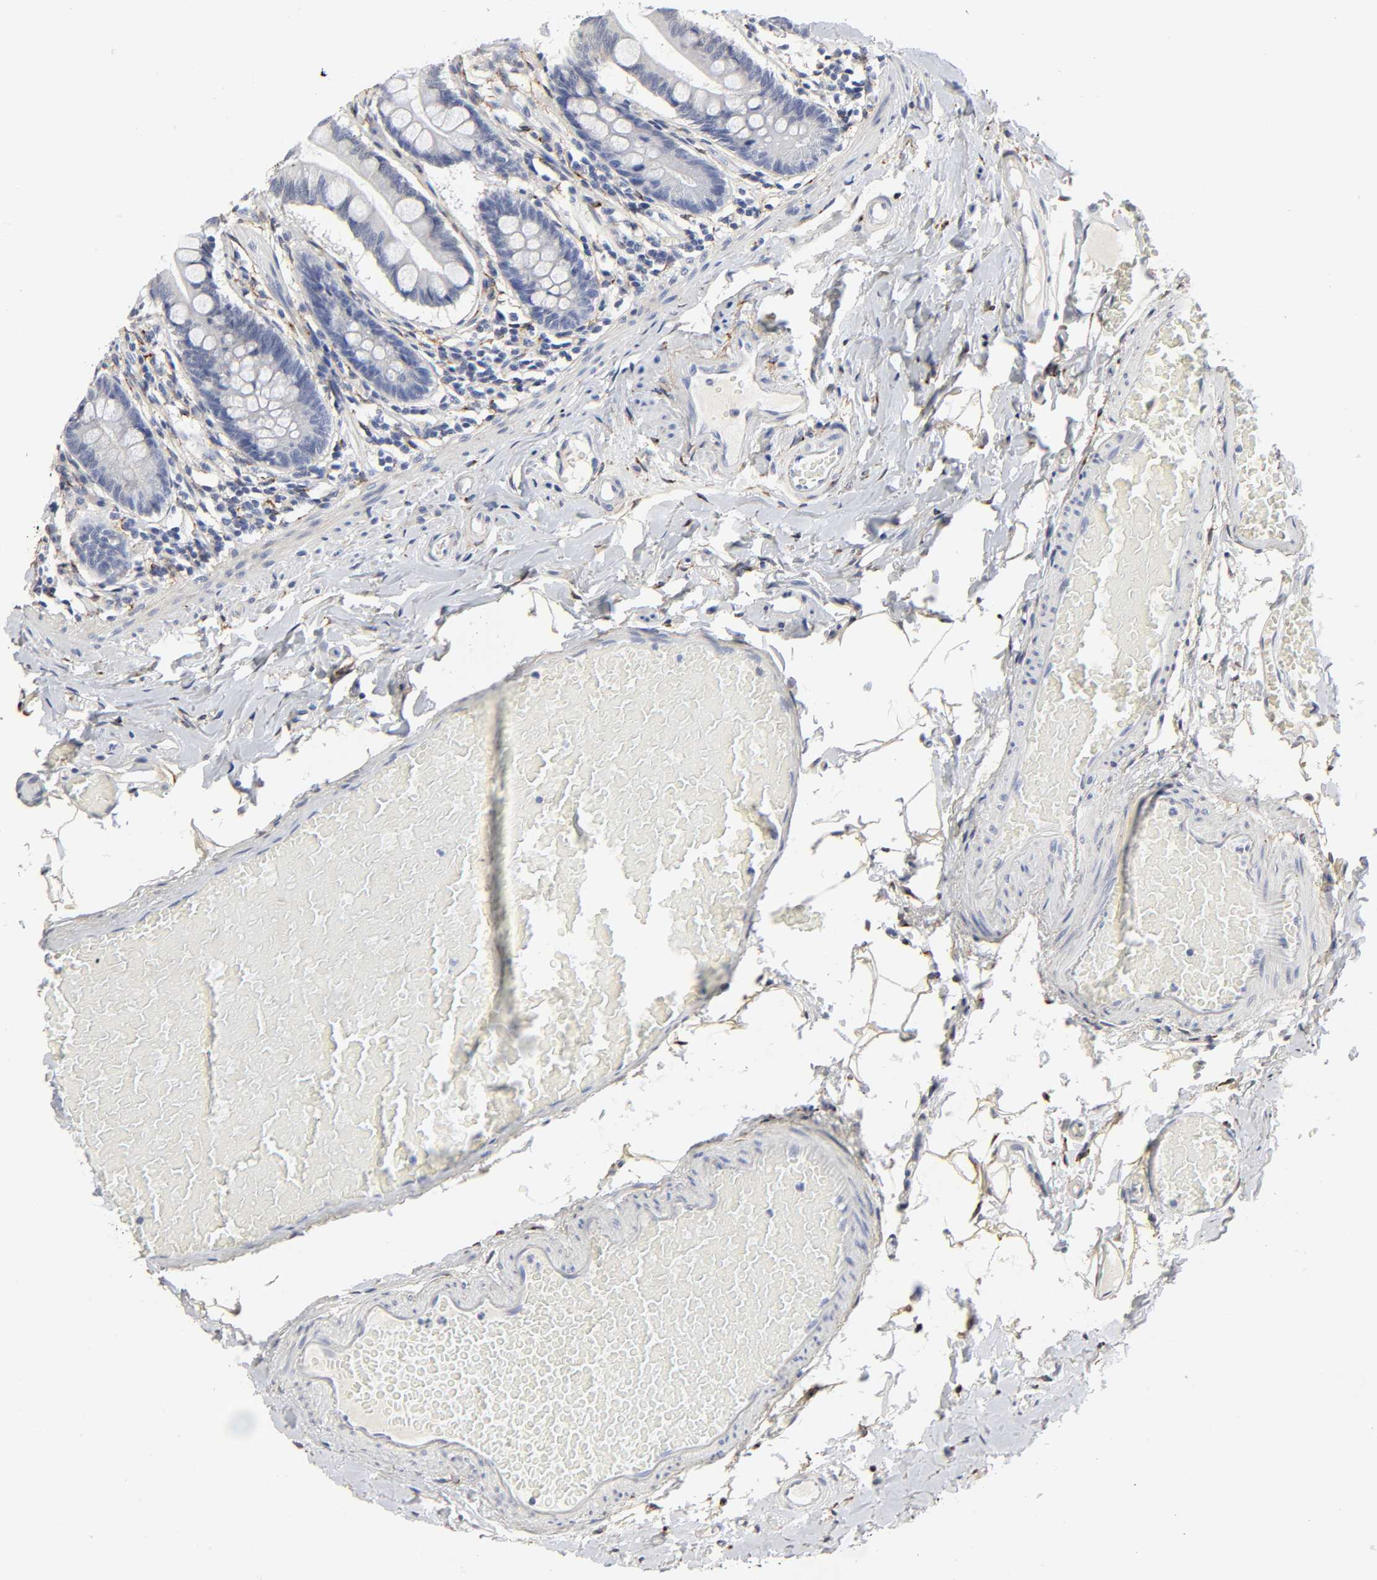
{"staining": {"intensity": "negative", "quantity": "none", "location": "none"}, "tissue": "small intestine", "cell_type": "Glandular cells", "image_type": "normal", "snomed": [{"axis": "morphology", "description": "Normal tissue, NOS"}, {"axis": "topography", "description": "Small intestine"}], "caption": "IHC of unremarkable human small intestine exhibits no positivity in glandular cells.", "gene": "LRP1", "patient": {"sex": "male", "age": 41}}